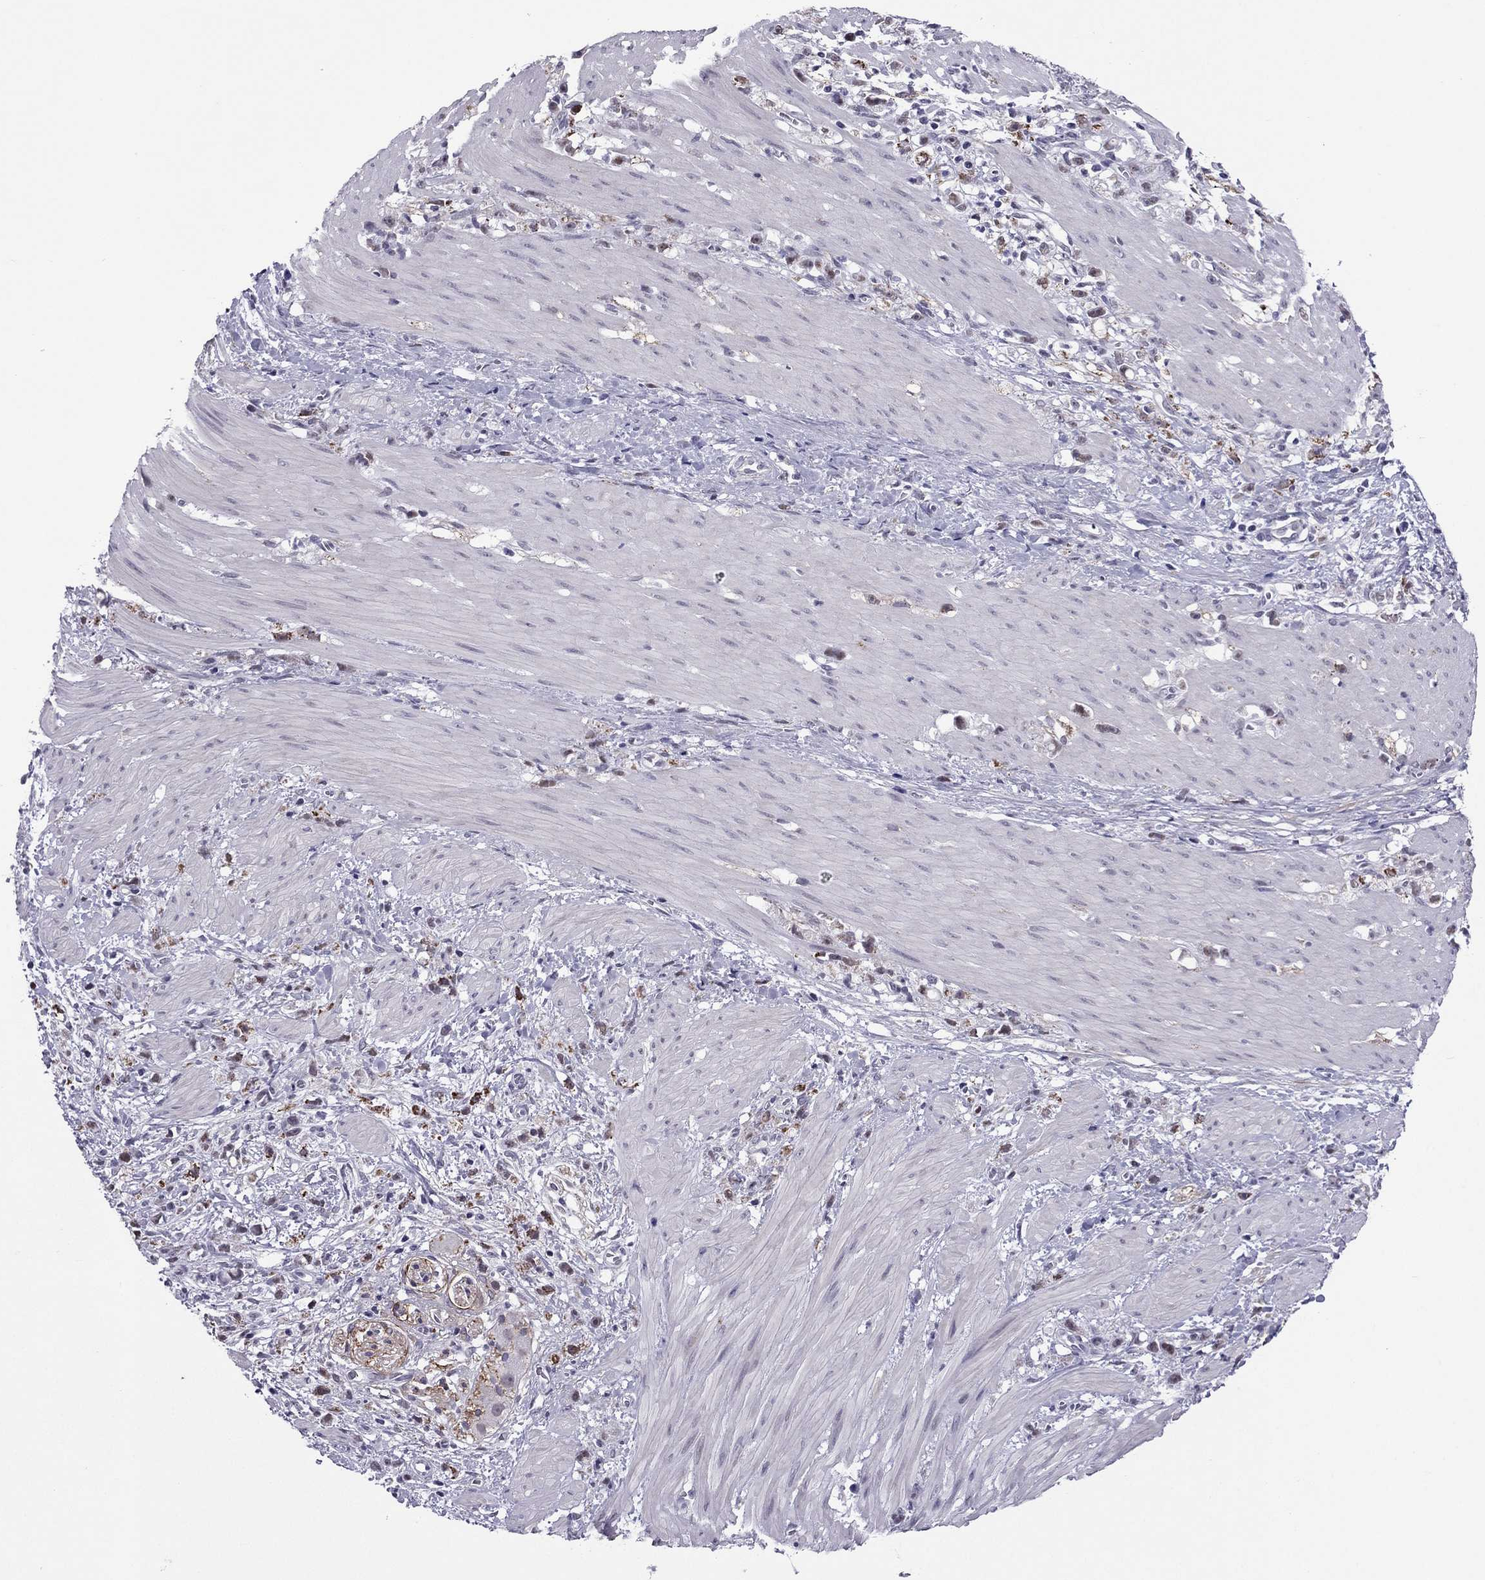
{"staining": {"intensity": "negative", "quantity": "none", "location": "none"}, "tissue": "stomach cancer", "cell_type": "Tumor cells", "image_type": "cancer", "snomed": [{"axis": "morphology", "description": "Adenocarcinoma, NOS"}, {"axis": "topography", "description": "Stomach"}], "caption": "This is a histopathology image of IHC staining of stomach cancer, which shows no staining in tumor cells.", "gene": "ZNF646", "patient": {"sex": "female", "age": 59}}